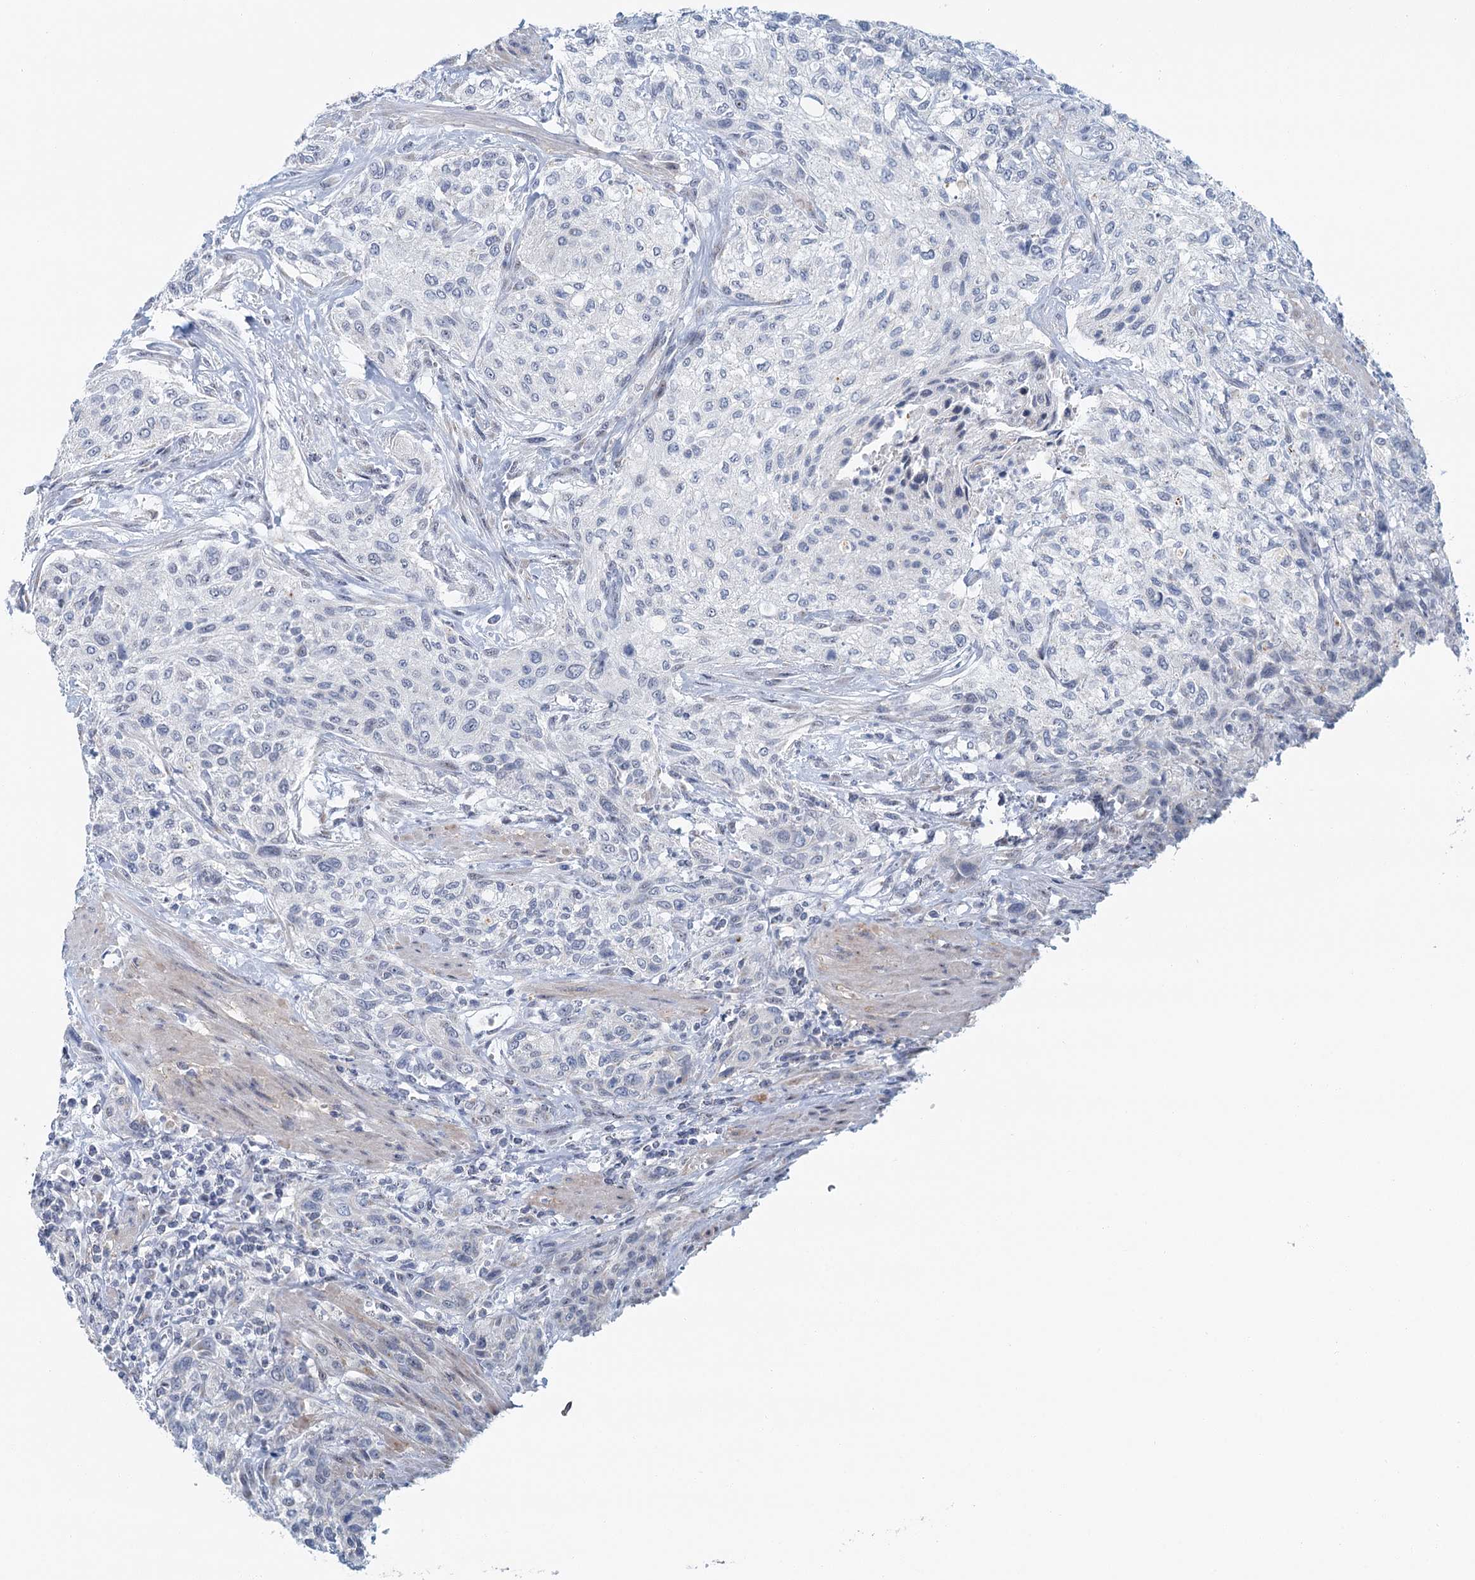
{"staining": {"intensity": "negative", "quantity": "none", "location": "none"}, "tissue": "urothelial cancer", "cell_type": "Tumor cells", "image_type": "cancer", "snomed": [{"axis": "morphology", "description": "Normal tissue, NOS"}, {"axis": "morphology", "description": "Urothelial carcinoma, NOS"}, {"axis": "topography", "description": "Urinary bladder"}, {"axis": "topography", "description": "Peripheral nerve tissue"}], "caption": "Tumor cells show no significant expression in transitional cell carcinoma. (Immunohistochemistry, brightfield microscopy, high magnification).", "gene": "ZNF527", "patient": {"sex": "male", "age": 35}}